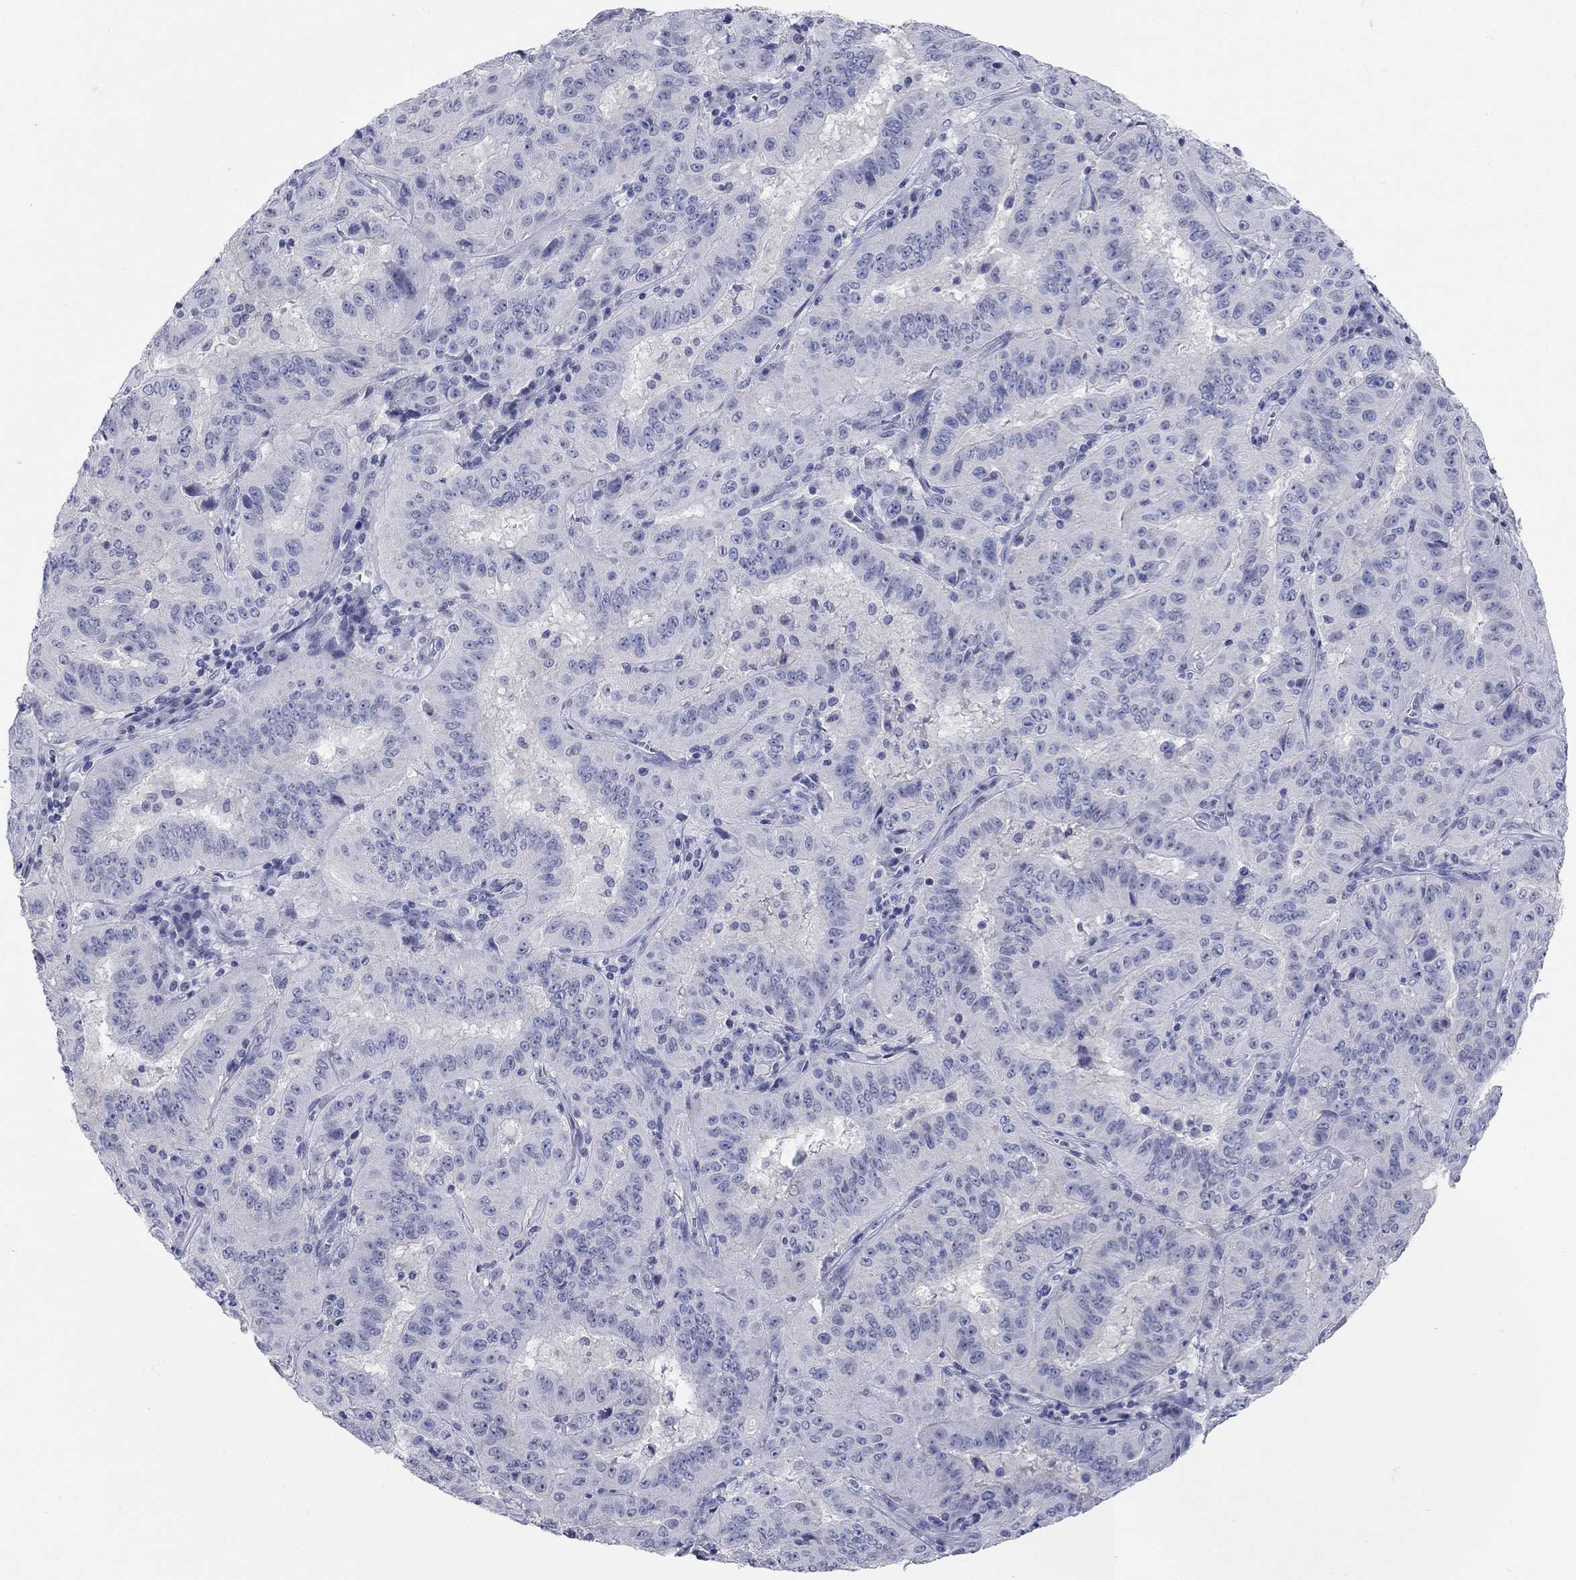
{"staining": {"intensity": "negative", "quantity": "none", "location": "none"}, "tissue": "pancreatic cancer", "cell_type": "Tumor cells", "image_type": "cancer", "snomed": [{"axis": "morphology", "description": "Adenocarcinoma, NOS"}, {"axis": "topography", "description": "Pancreas"}], "caption": "IHC image of human adenocarcinoma (pancreatic) stained for a protein (brown), which exhibits no expression in tumor cells. (DAB (3,3'-diaminobenzidine) immunohistochemistry (IHC) visualized using brightfield microscopy, high magnification).", "gene": "ATP6V1G2", "patient": {"sex": "male", "age": 63}}